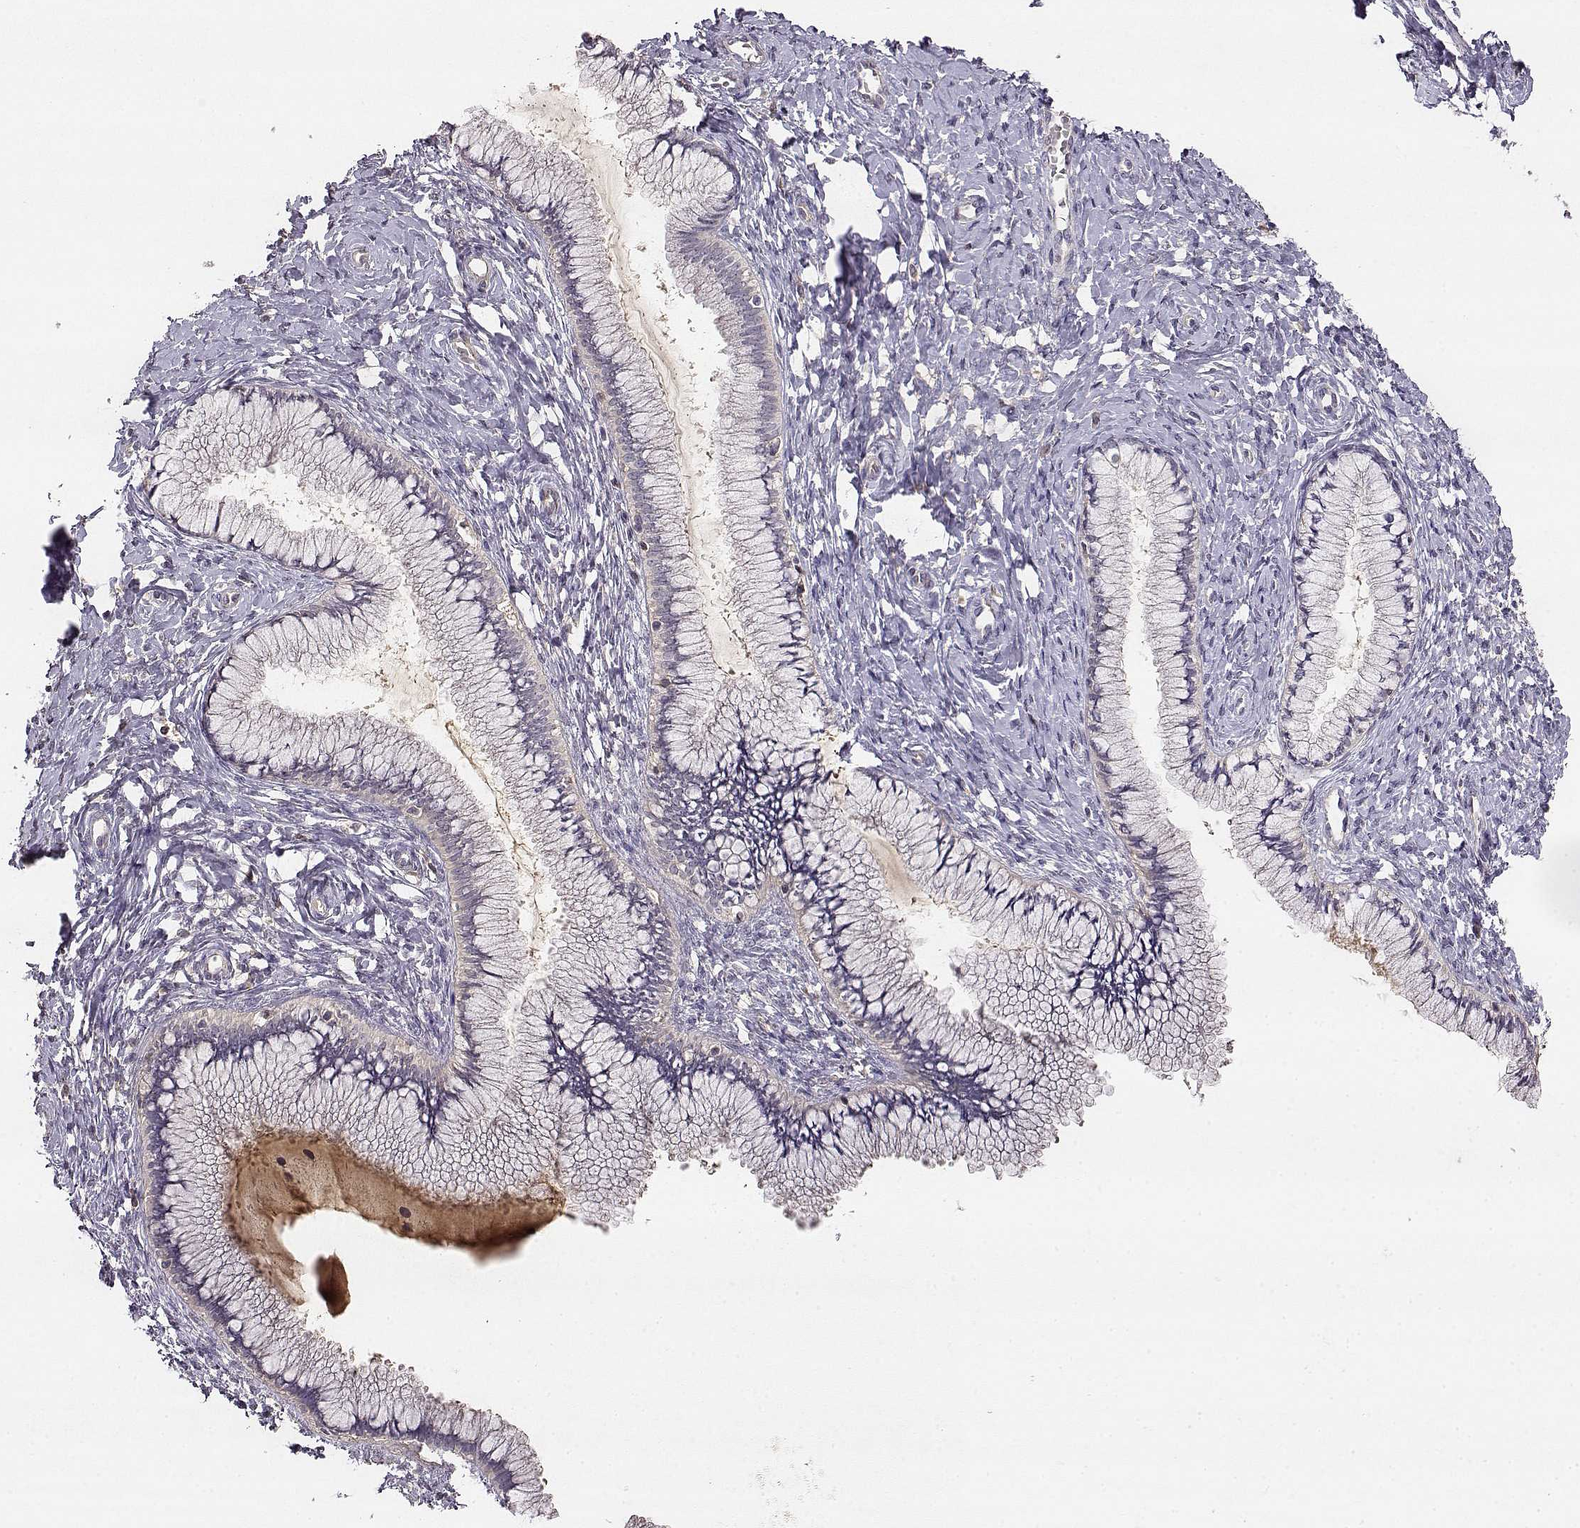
{"staining": {"intensity": "negative", "quantity": "none", "location": "none"}, "tissue": "cervix", "cell_type": "Glandular cells", "image_type": "normal", "snomed": [{"axis": "morphology", "description": "Normal tissue, NOS"}, {"axis": "topography", "description": "Cervix"}], "caption": "IHC micrograph of unremarkable cervix: human cervix stained with DAB (3,3'-diaminobenzidine) shows no significant protein staining in glandular cells. (Immunohistochemistry (ihc), brightfield microscopy, high magnification).", "gene": "TACR1", "patient": {"sex": "female", "age": 37}}